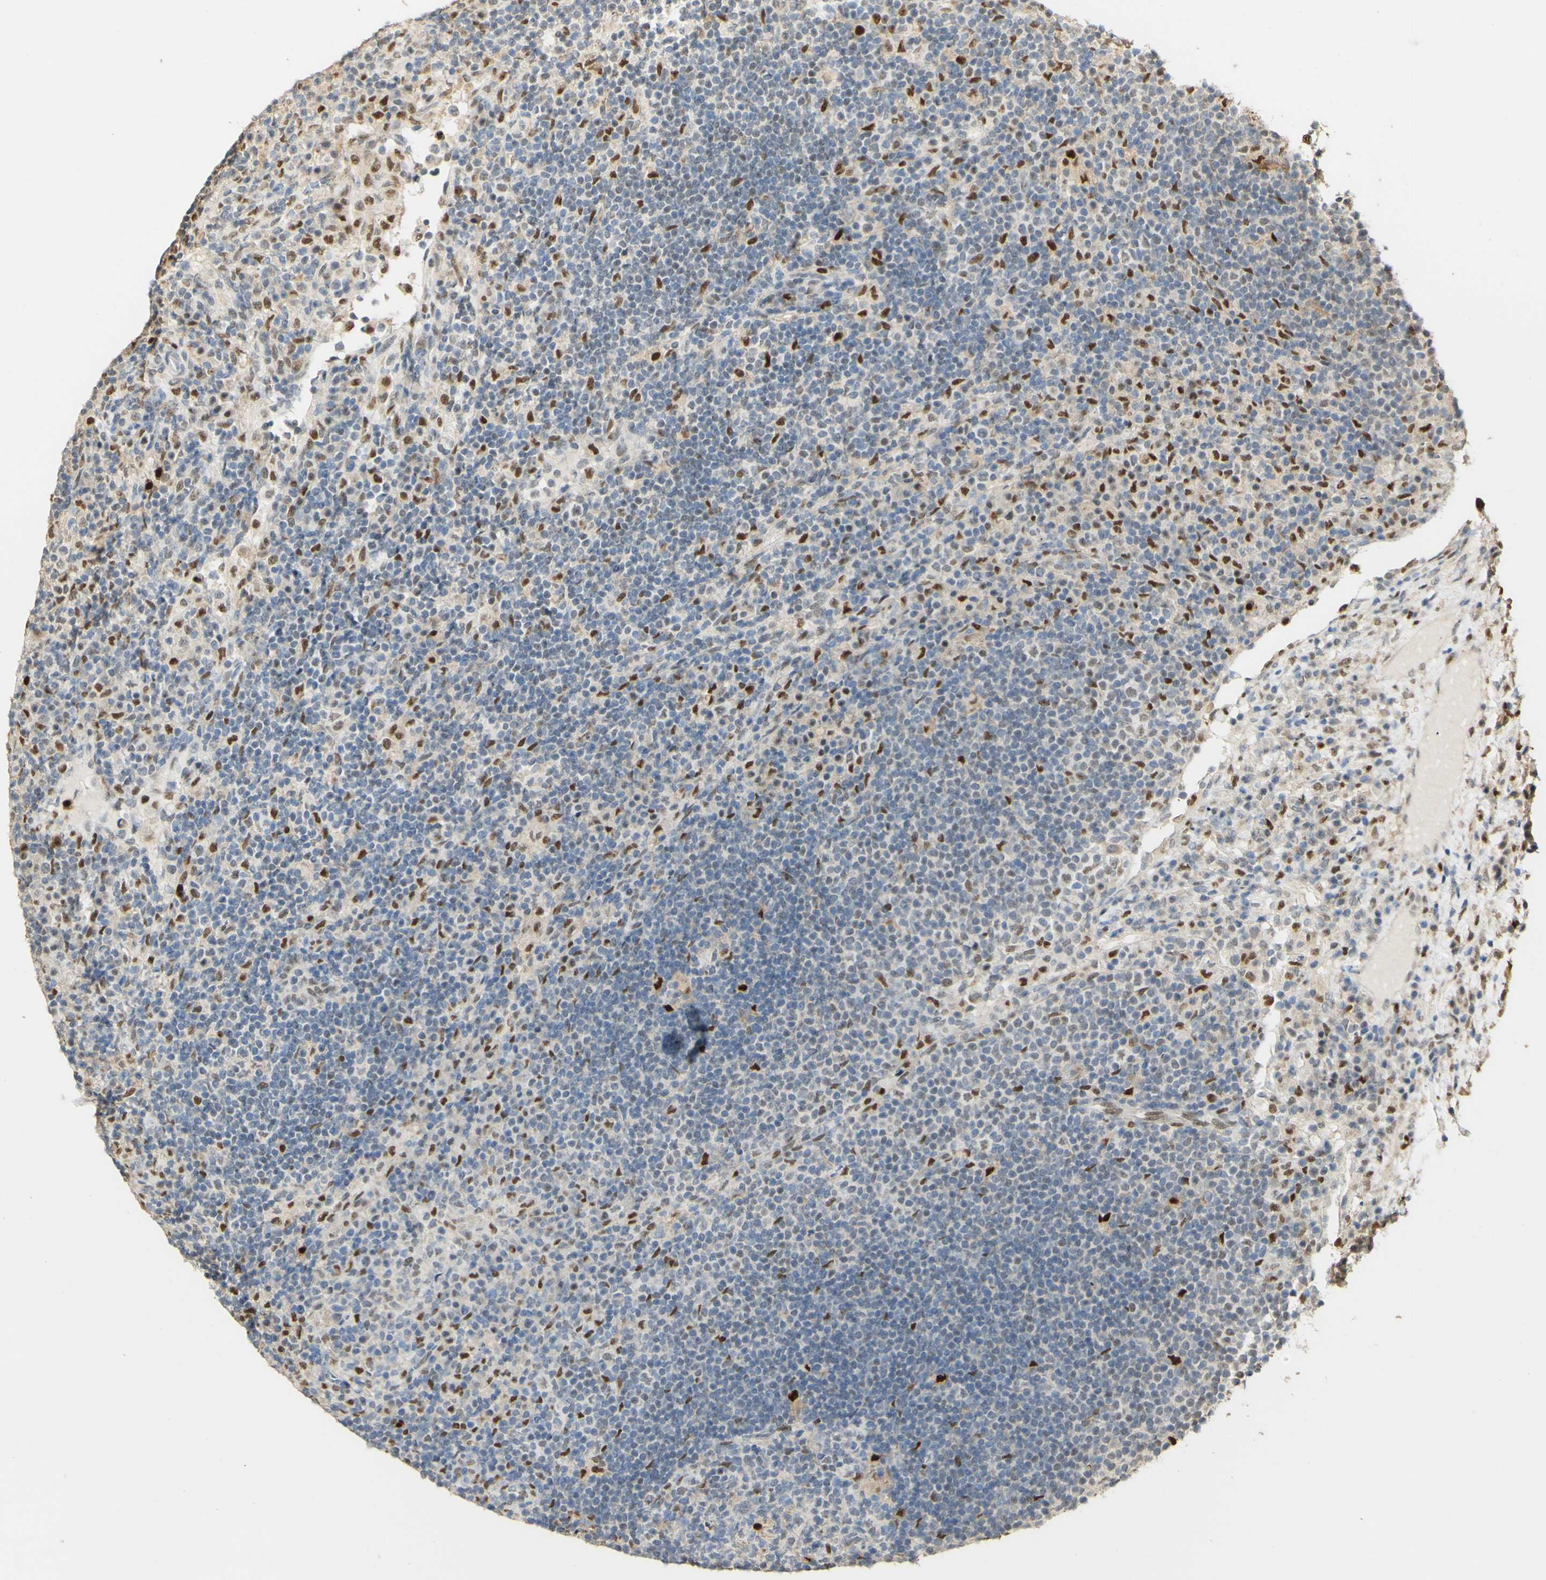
{"staining": {"intensity": "strong", "quantity": "<25%", "location": "nuclear"}, "tissue": "lymph node", "cell_type": "Germinal center cells", "image_type": "normal", "snomed": [{"axis": "morphology", "description": "Normal tissue, NOS"}, {"axis": "topography", "description": "Lymph node"}], "caption": "The micrograph exhibits staining of normal lymph node, revealing strong nuclear protein expression (brown color) within germinal center cells.", "gene": "MAP3K4", "patient": {"sex": "female", "age": 53}}